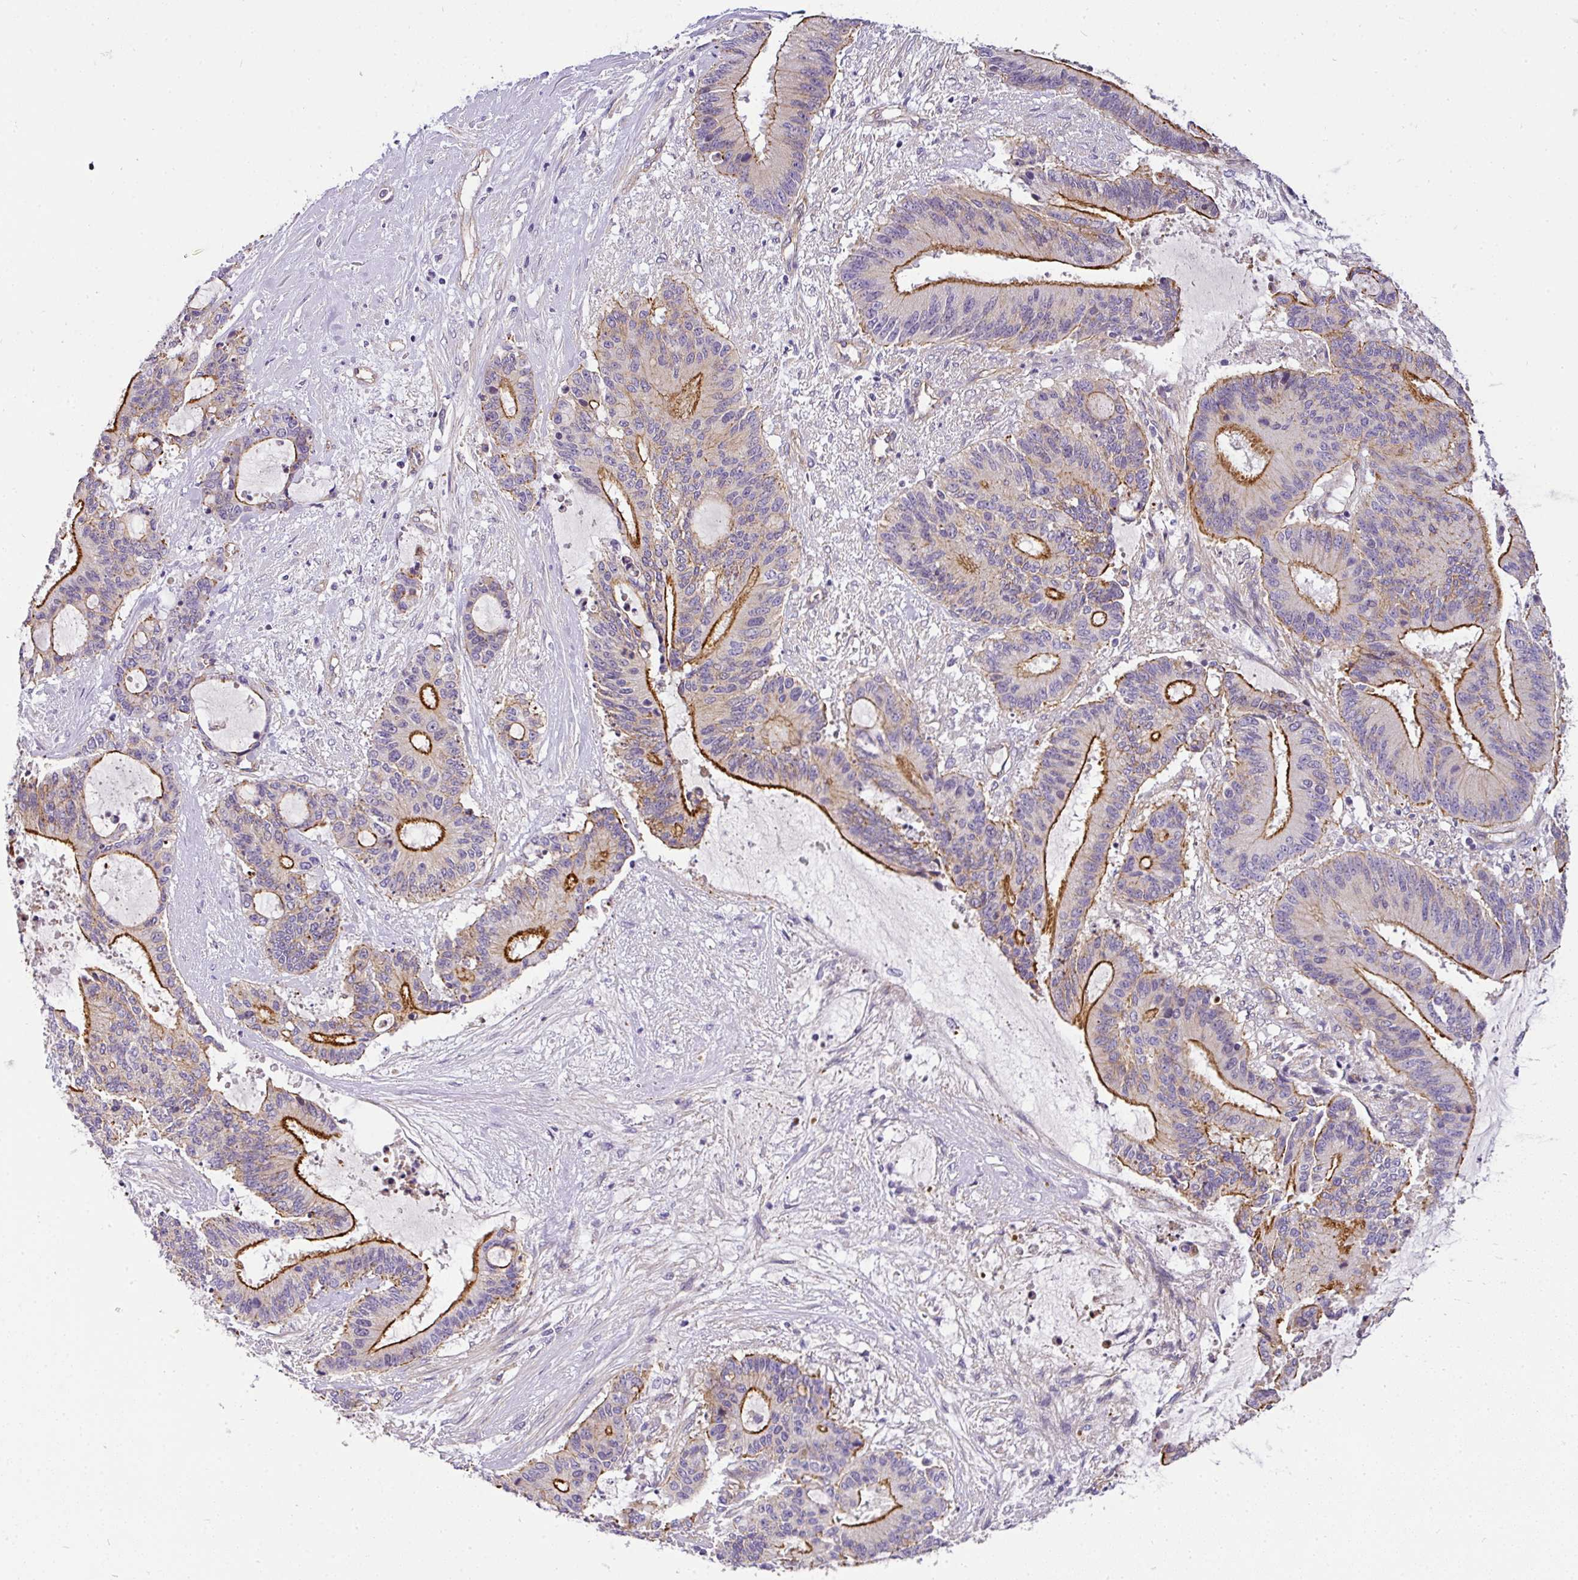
{"staining": {"intensity": "moderate", "quantity": "25%-75%", "location": "cytoplasmic/membranous"}, "tissue": "liver cancer", "cell_type": "Tumor cells", "image_type": "cancer", "snomed": [{"axis": "morphology", "description": "Normal tissue, NOS"}, {"axis": "morphology", "description": "Cholangiocarcinoma"}, {"axis": "topography", "description": "Liver"}, {"axis": "topography", "description": "Peripheral nerve tissue"}], "caption": "Protein staining by immunohistochemistry demonstrates moderate cytoplasmic/membranous expression in about 25%-75% of tumor cells in liver cholangiocarcinoma.", "gene": "OR11H4", "patient": {"sex": "female", "age": 73}}